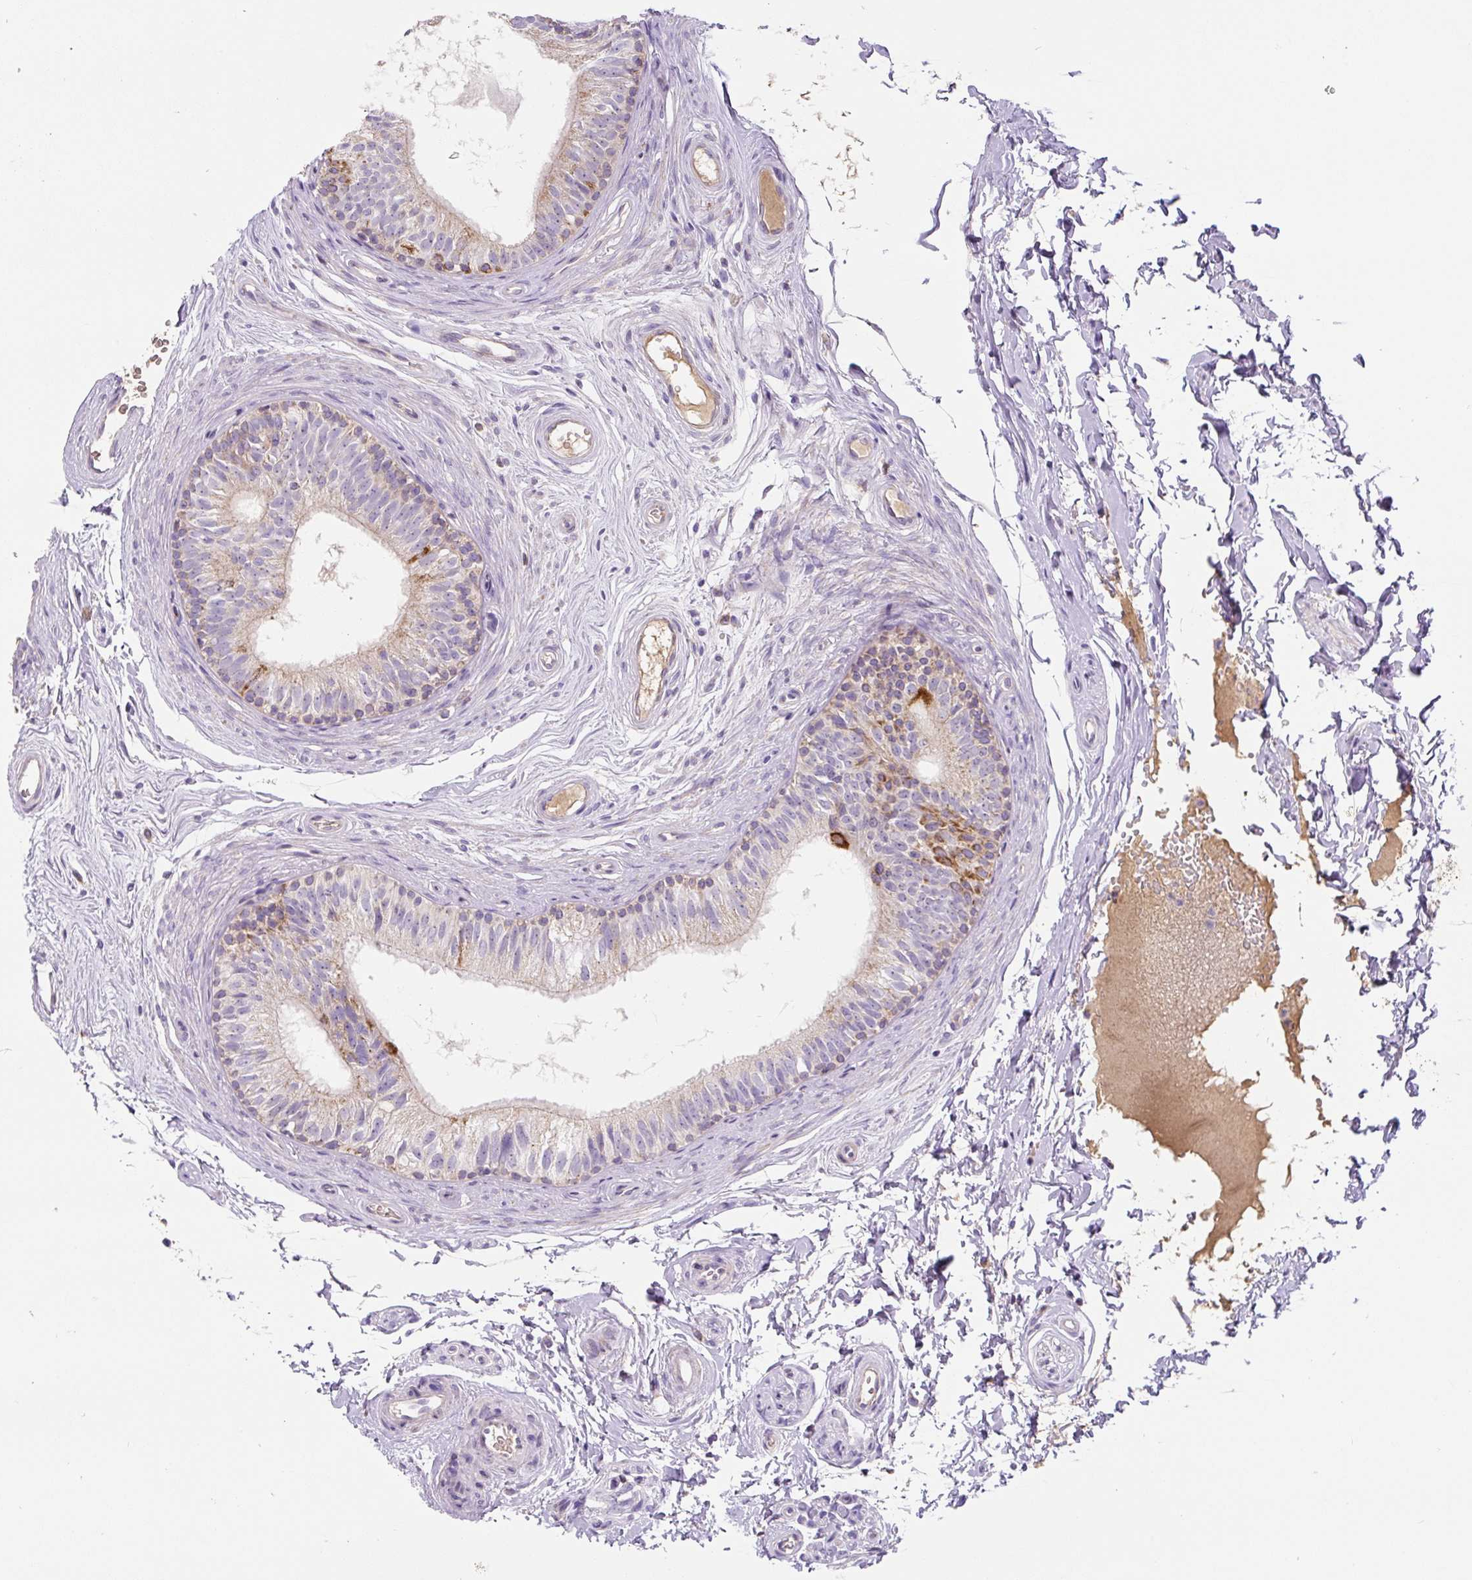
{"staining": {"intensity": "moderate", "quantity": "<25%", "location": "cytoplasmic/membranous"}, "tissue": "epididymis", "cell_type": "Glandular cells", "image_type": "normal", "snomed": [{"axis": "morphology", "description": "Normal tissue, NOS"}, {"axis": "topography", "description": "Epididymis"}], "caption": "This micrograph reveals IHC staining of unremarkable epididymis, with low moderate cytoplasmic/membranous expression in approximately <25% of glandular cells.", "gene": "MT", "patient": {"sex": "male", "age": 45}}